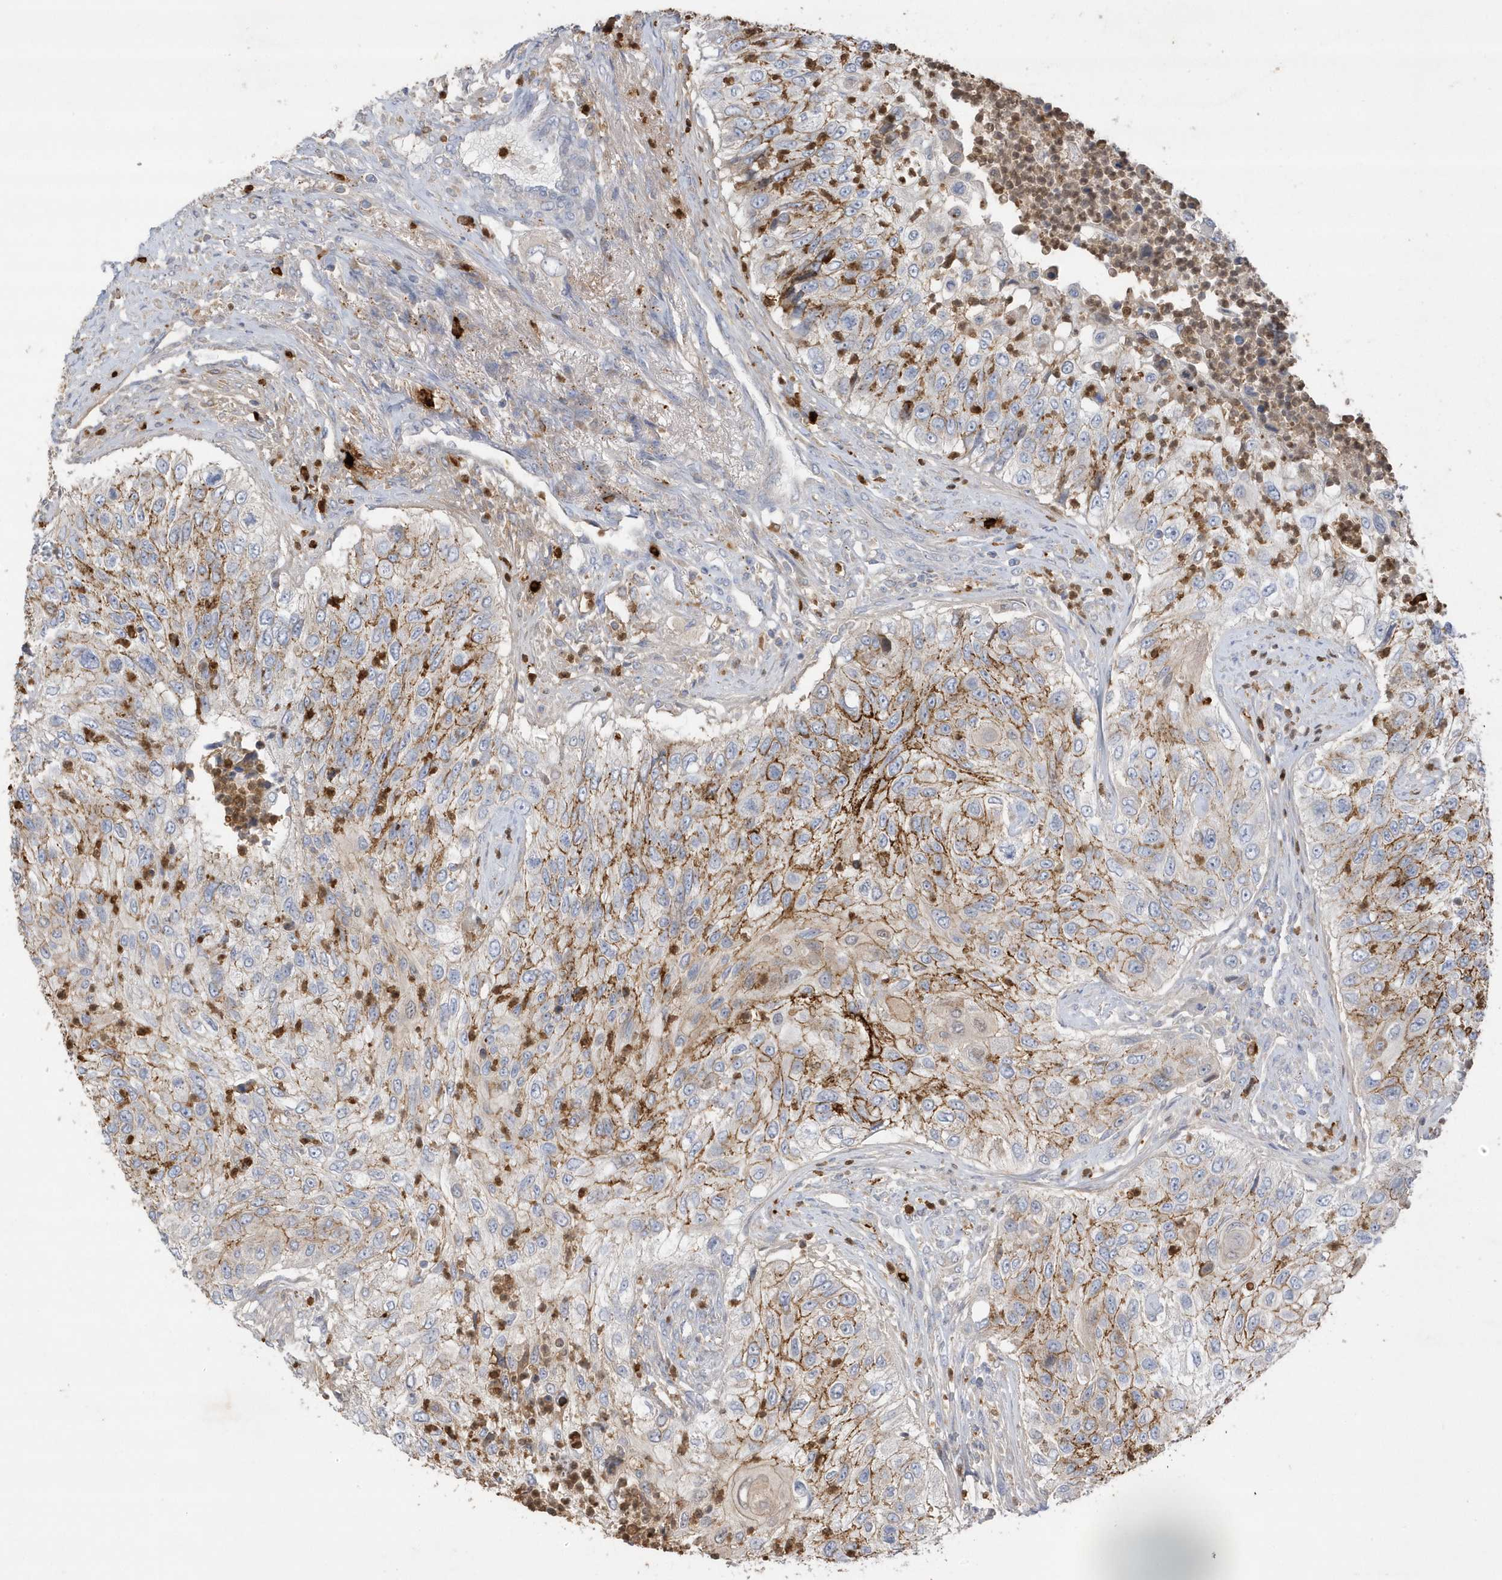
{"staining": {"intensity": "moderate", "quantity": "25%-75%", "location": "cytoplasmic/membranous"}, "tissue": "urothelial cancer", "cell_type": "Tumor cells", "image_type": "cancer", "snomed": [{"axis": "morphology", "description": "Urothelial carcinoma, High grade"}, {"axis": "topography", "description": "Urinary bladder"}], "caption": "An IHC image of tumor tissue is shown. Protein staining in brown shows moderate cytoplasmic/membranous positivity in high-grade urothelial carcinoma within tumor cells. (DAB = brown stain, brightfield microscopy at high magnification).", "gene": "DPP9", "patient": {"sex": "female", "age": 60}}